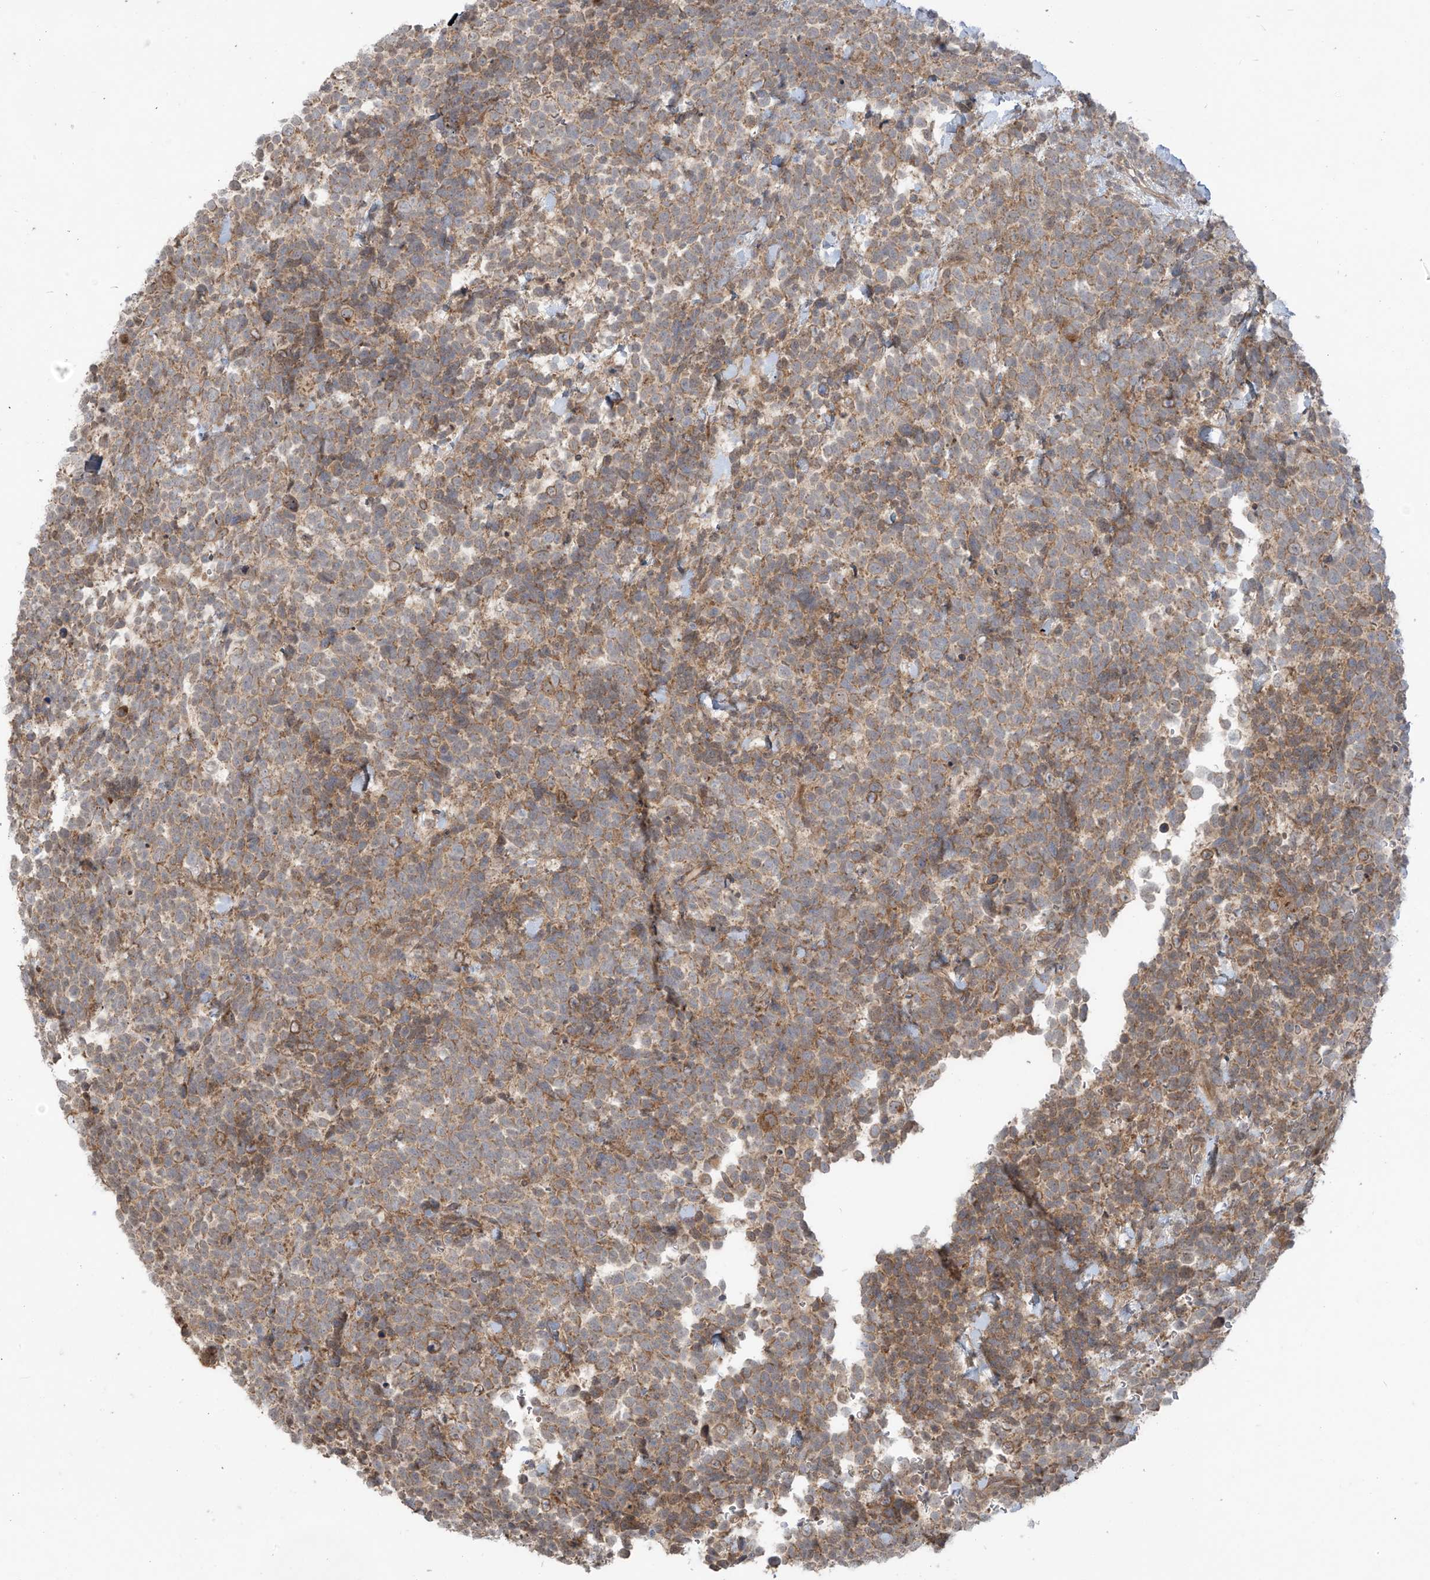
{"staining": {"intensity": "moderate", "quantity": ">75%", "location": "cytoplasmic/membranous"}, "tissue": "urothelial cancer", "cell_type": "Tumor cells", "image_type": "cancer", "snomed": [{"axis": "morphology", "description": "Urothelial carcinoma, High grade"}, {"axis": "topography", "description": "Urinary bladder"}], "caption": "Immunohistochemical staining of human urothelial cancer shows moderate cytoplasmic/membranous protein positivity in about >75% of tumor cells.", "gene": "KATNIP", "patient": {"sex": "female", "age": 82}}